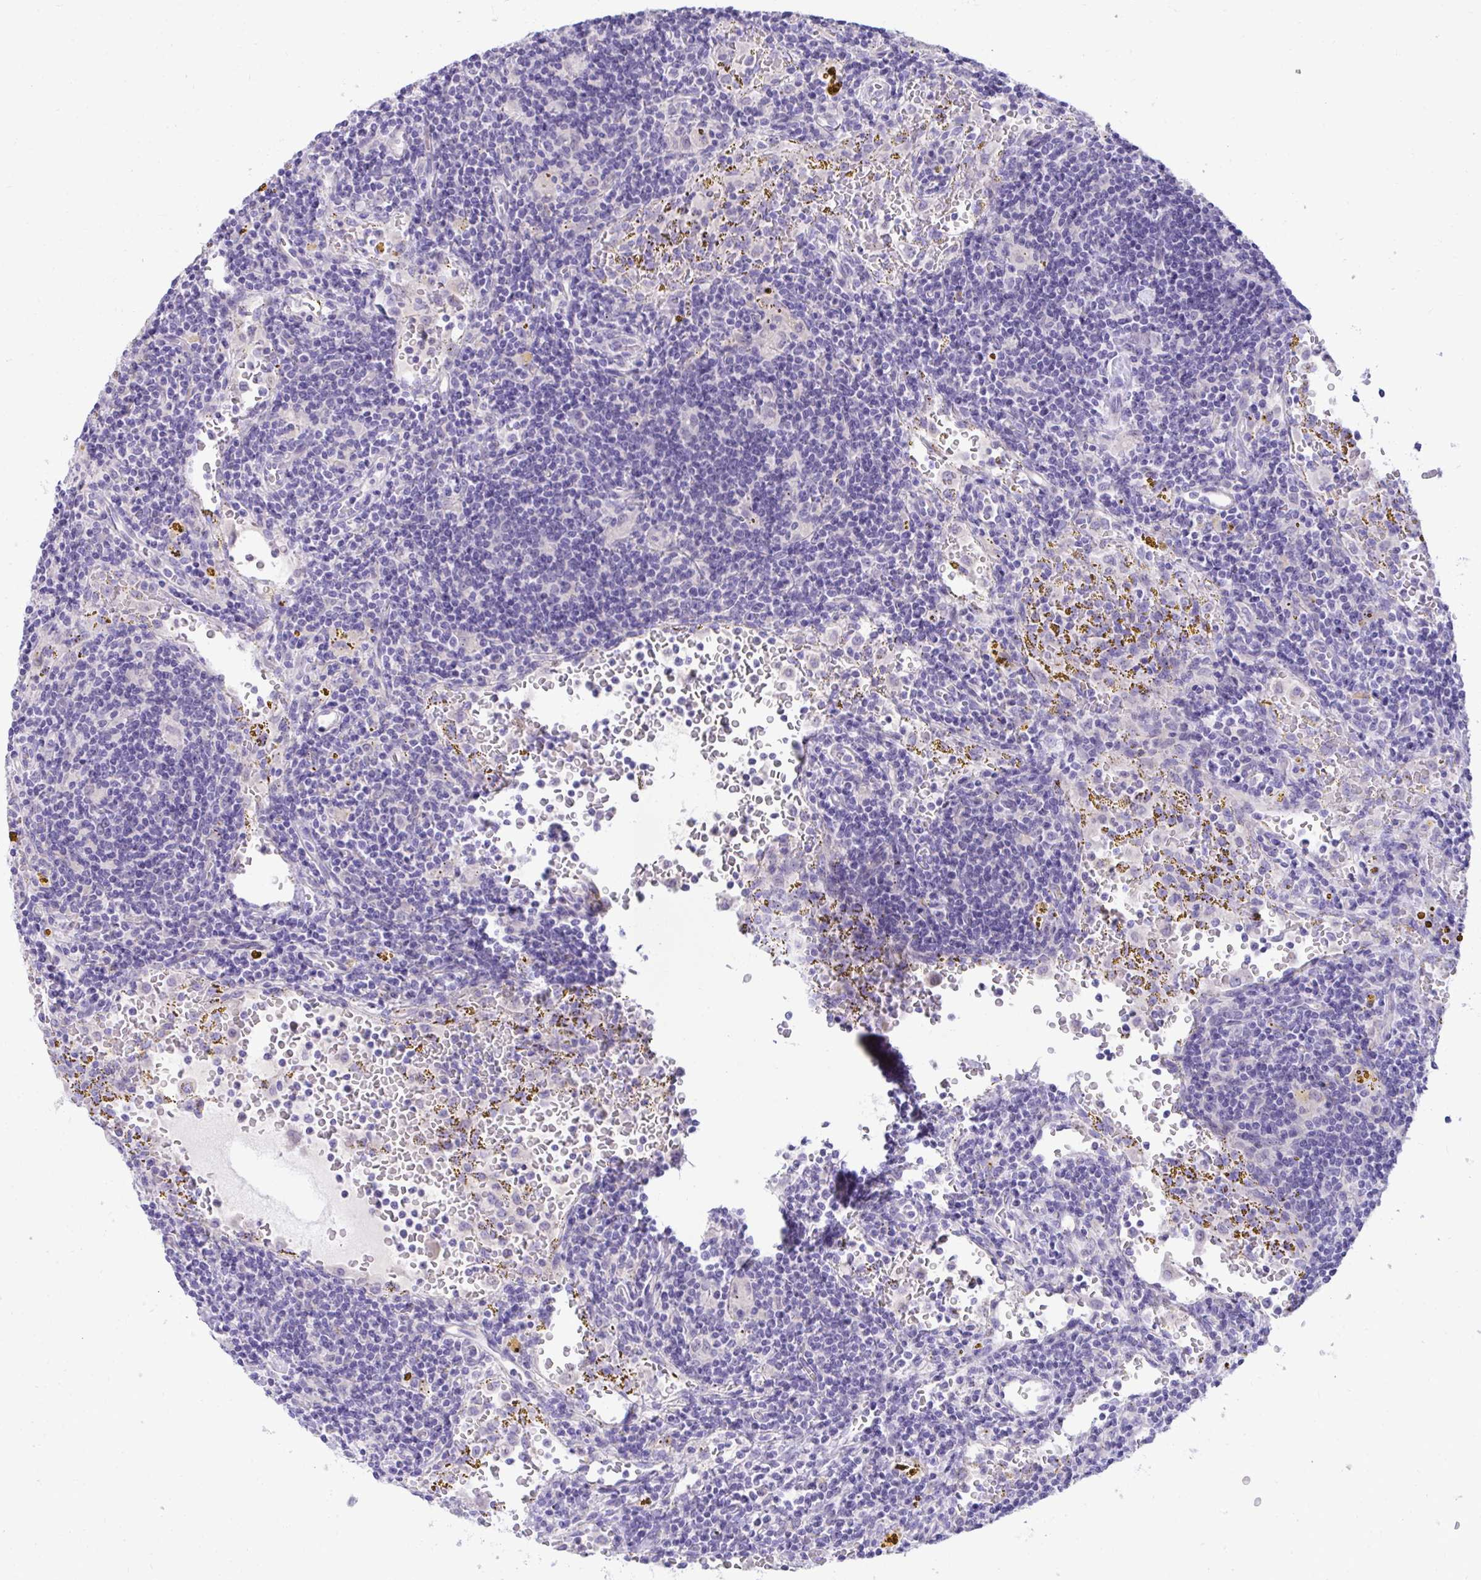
{"staining": {"intensity": "negative", "quantity": "none", "location": "none"}, "tissue": "lymphoma", "cell_type": "Tumor cells", "image_type": "cancer", "snomed": [{"axis": "morphology", "description": "Malignant lymphoma, non-Hodgkin's type, Low grade"}, {"axis": "topography", "description": "Spleen"}], "caption": "The immunohistochemistry micrograph has no significant staining in tumor cells of malignant lymphoma, non-Hodgkin's type (low-grade) tissue. (Stains: DAB immunohistochemistry (IHC) with hematoxylin counter stain, Microscopy: brightfield microscopy at high magnification).", "gene": "TMCO5A", "patient": {"sex": "female", "age": 70}}